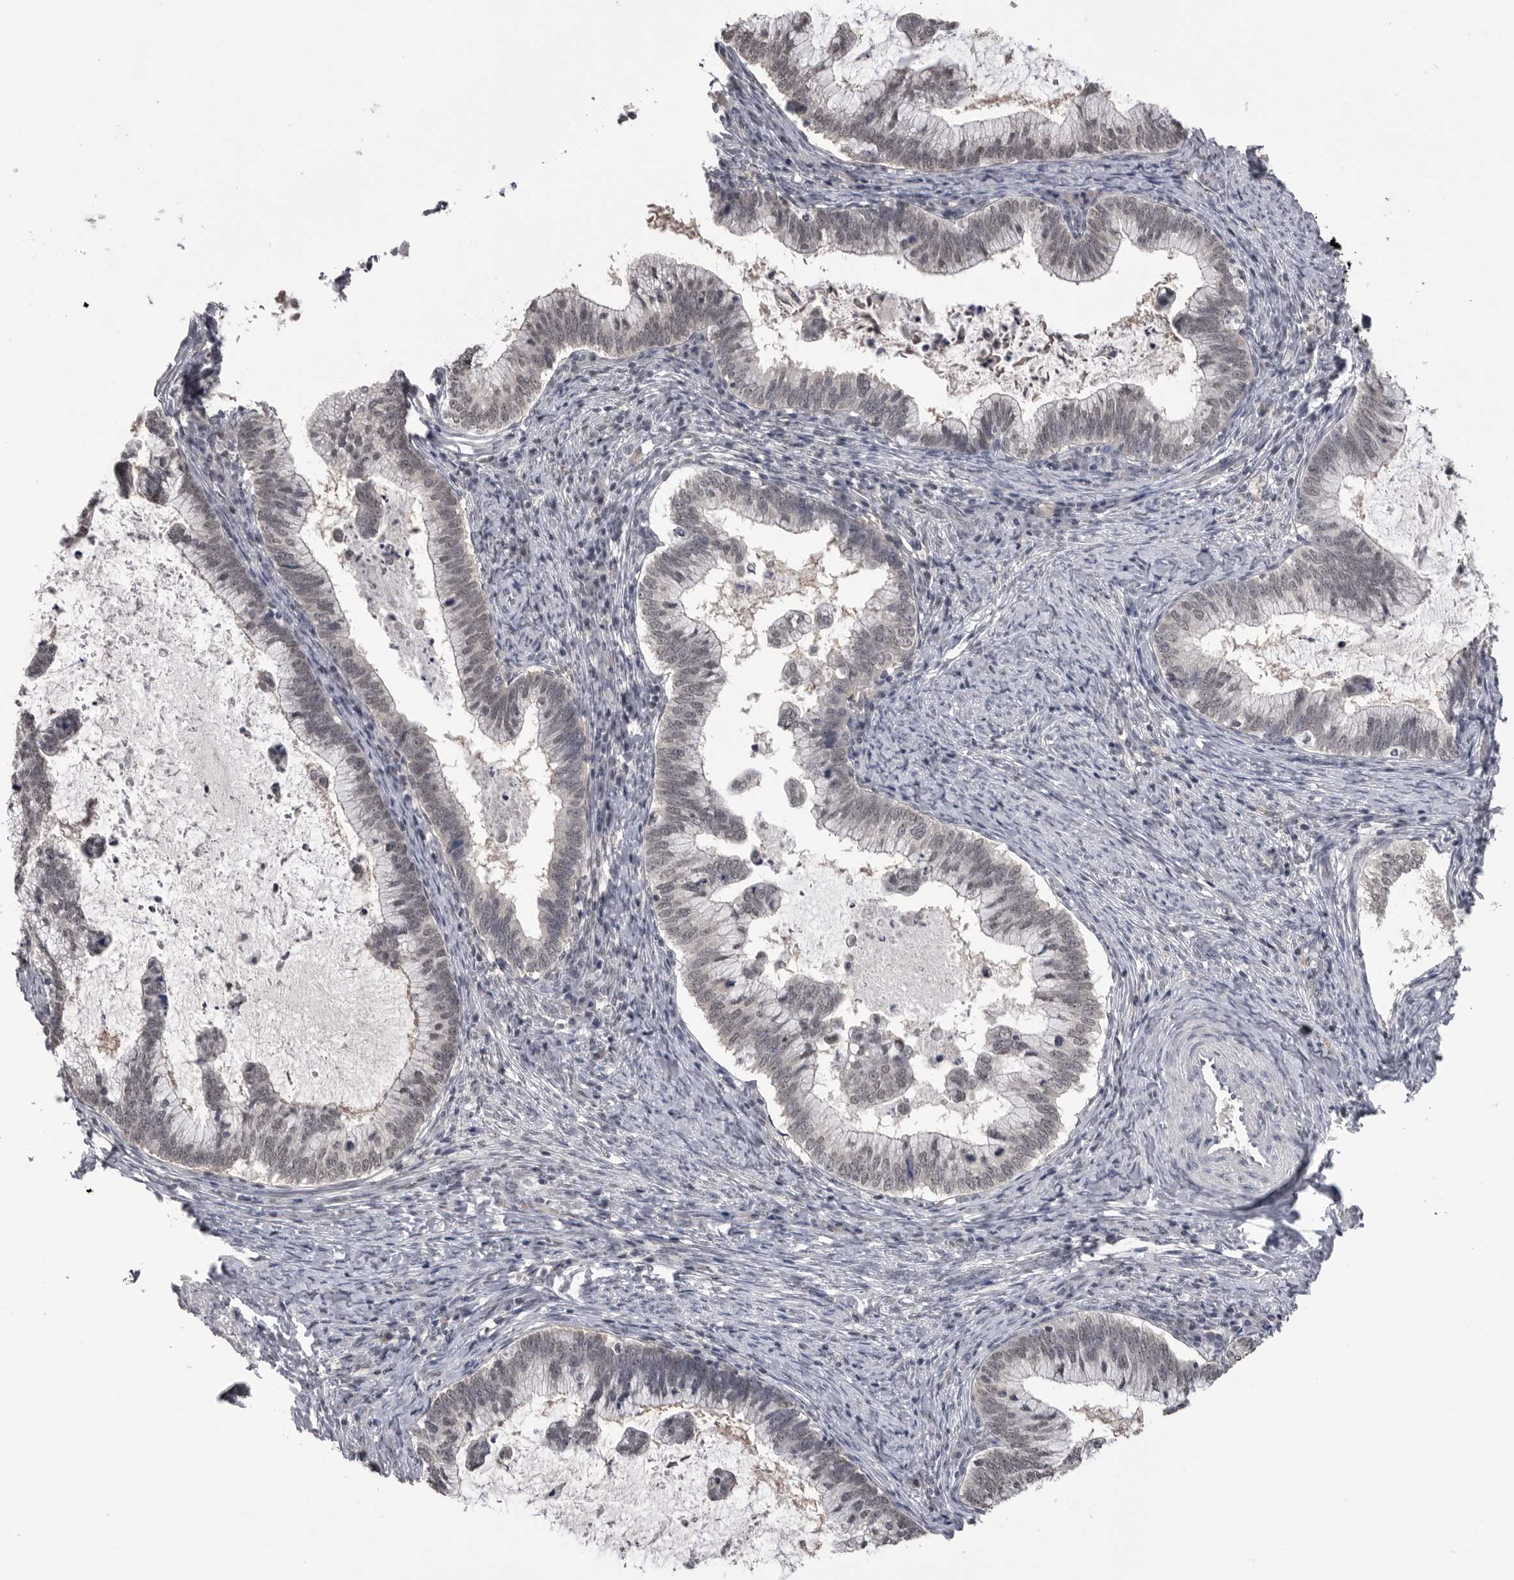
{"staining": {"intensity": "weak", "quantity": ">75%", "location": "nuclear"}, "tissue": "cervical cancer", "cell_type": "Tumor cells", "image_type": "cancer", "snomed": [{"axis": "morphology", "description": "Adenocarcinoma, NOS"}, {"axis": "topography", "description": "Cervix"}], "caption": "Protein staining demonstrates weak nuclear expression in about >75% of tumor cells in cervical adenocarcinoma.", "gene": "DLG2", "patient": {"sex": "female", "age": 36}}